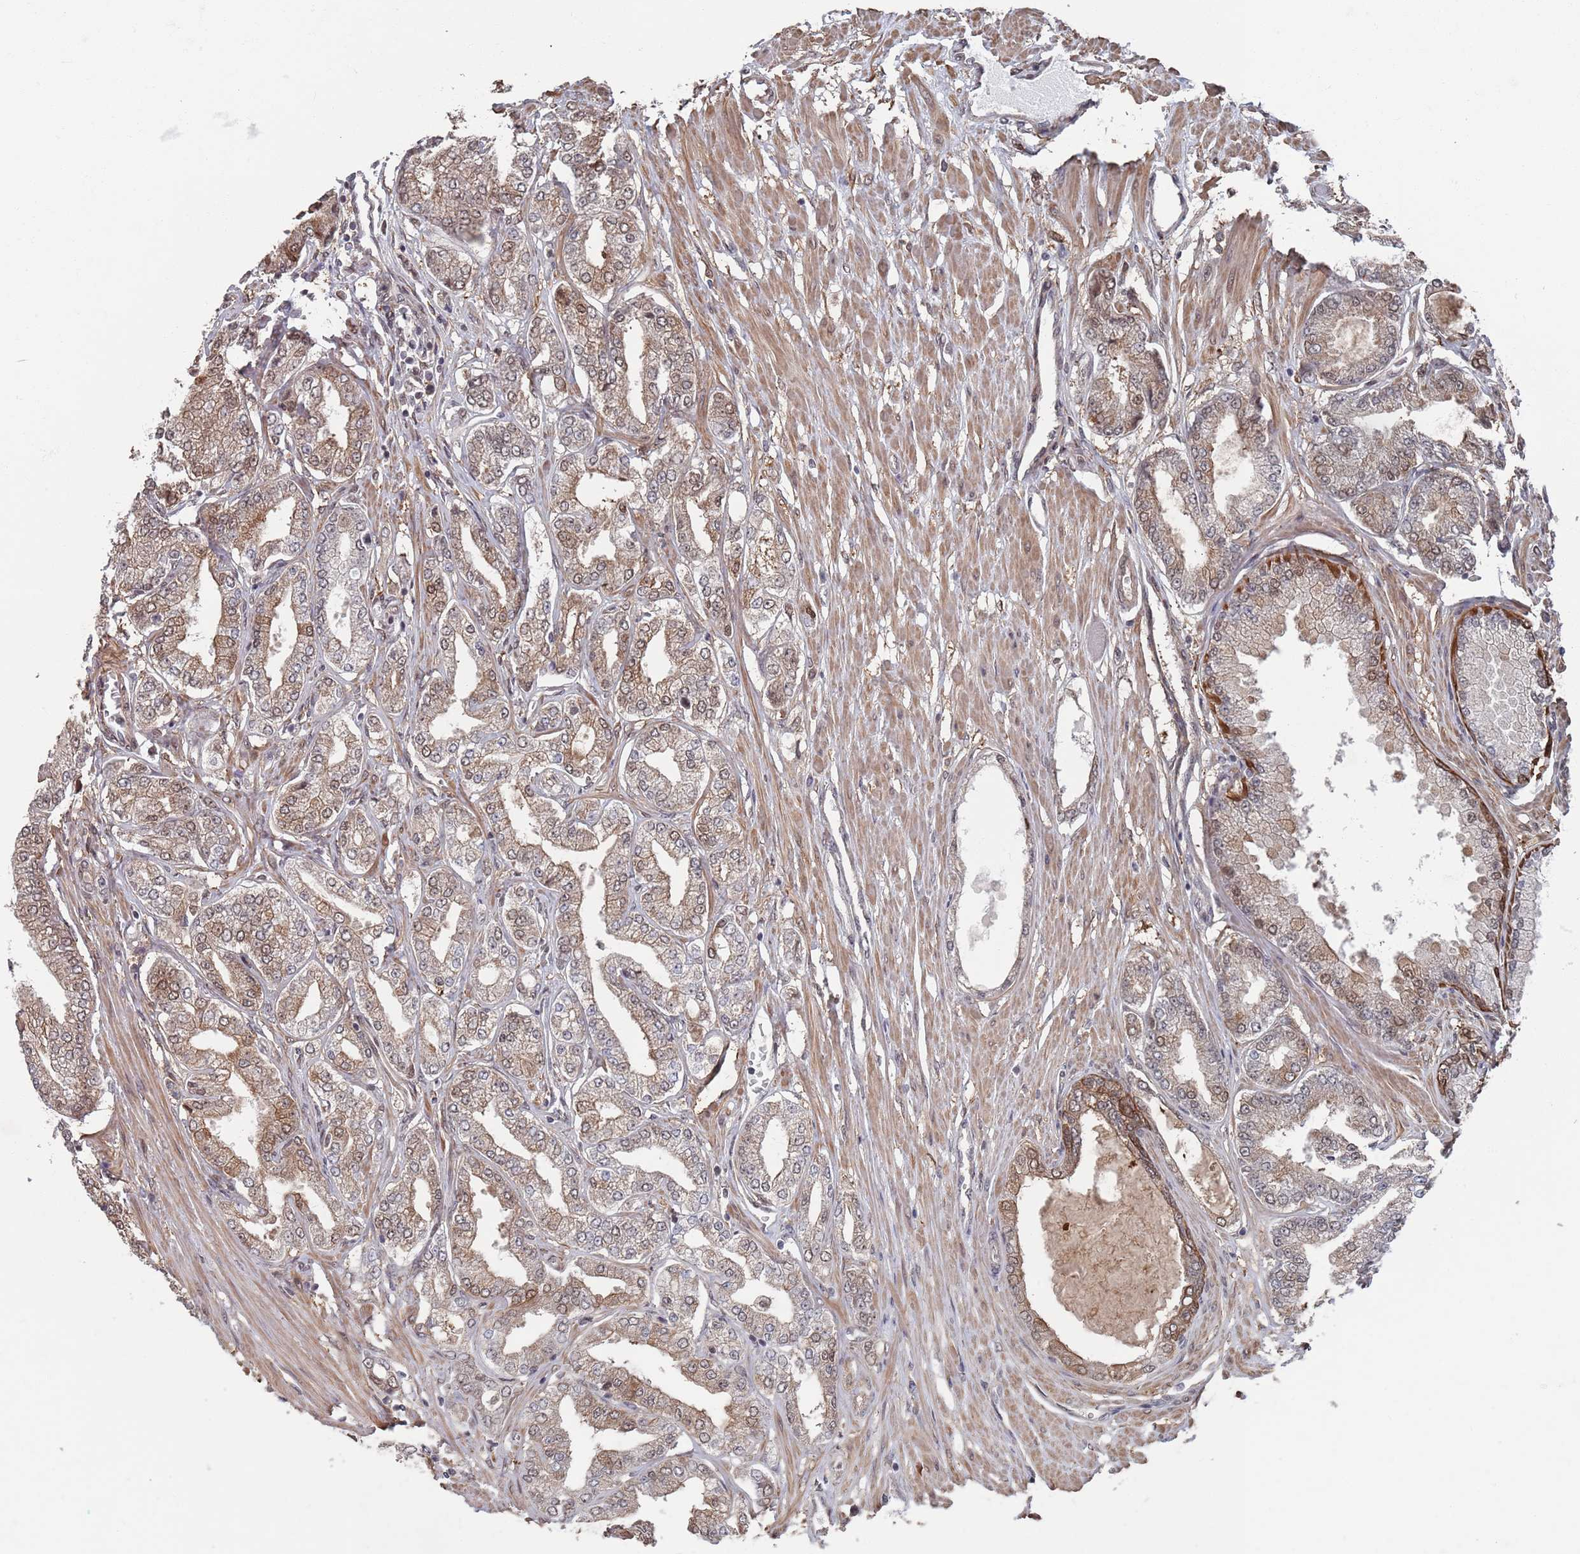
{"staining": {"intensity": "moderate", "quantity": "<25%", "location": "cytoplasmic/membranous"}, "tissue": "prostate cancer", "cell_type": "Tumor cells", "image_type": "cancer", "snomed": [{"axis": "morphology", "description": "Adenocarcinoma, Low grade"}, {"axis": "topography", "description": "Prostate"}], "caption": "Brown immunohistochemical staining in prostate cancer exhibits moderate cytoplasmic/membranous expression in approximately <25% of tumor cells.", "gene": "DGKD", "patient": {"sex": "male", "age": 63}}